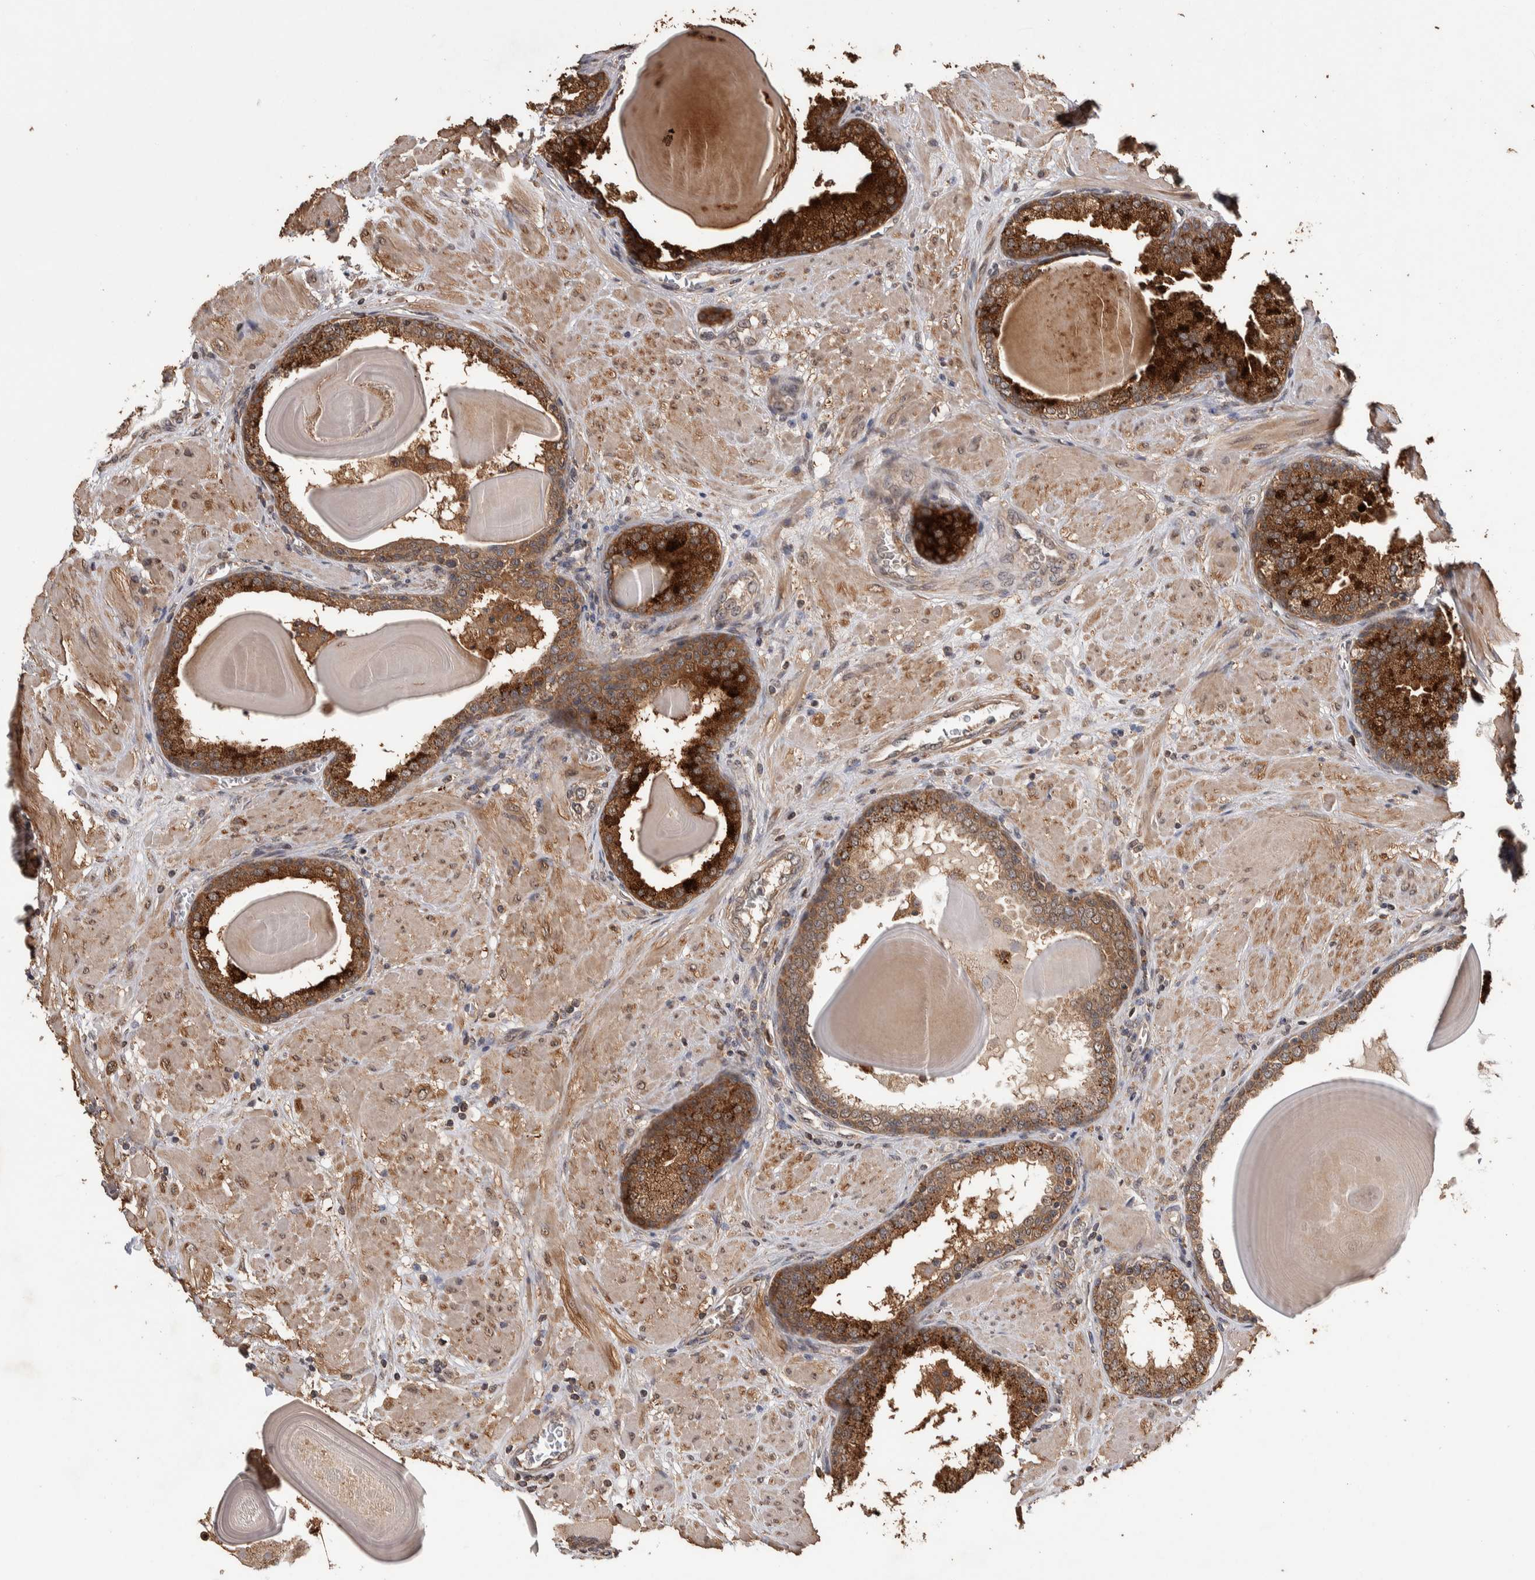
{"staining": {"intensity": "moderate", "quantity": ">75%", "location": "cytoplasmic/membranous"}, "tissue": "prostate", "cell_type": "Glandular cells", "image_type": "normal", "snomed": [{"axis": "morphology", "description": "Normal tissue, NOS"}, {"axis": "topography", "description": "Prostate"}], "caption": "This is a micrograph of immunohistochemistry staining of benign prostate, which shows moderate expression in the cytoplasmic/membranous of glandular cells.", "gene": "DVL2", "patient": {"sex": "male", "age": 51}}